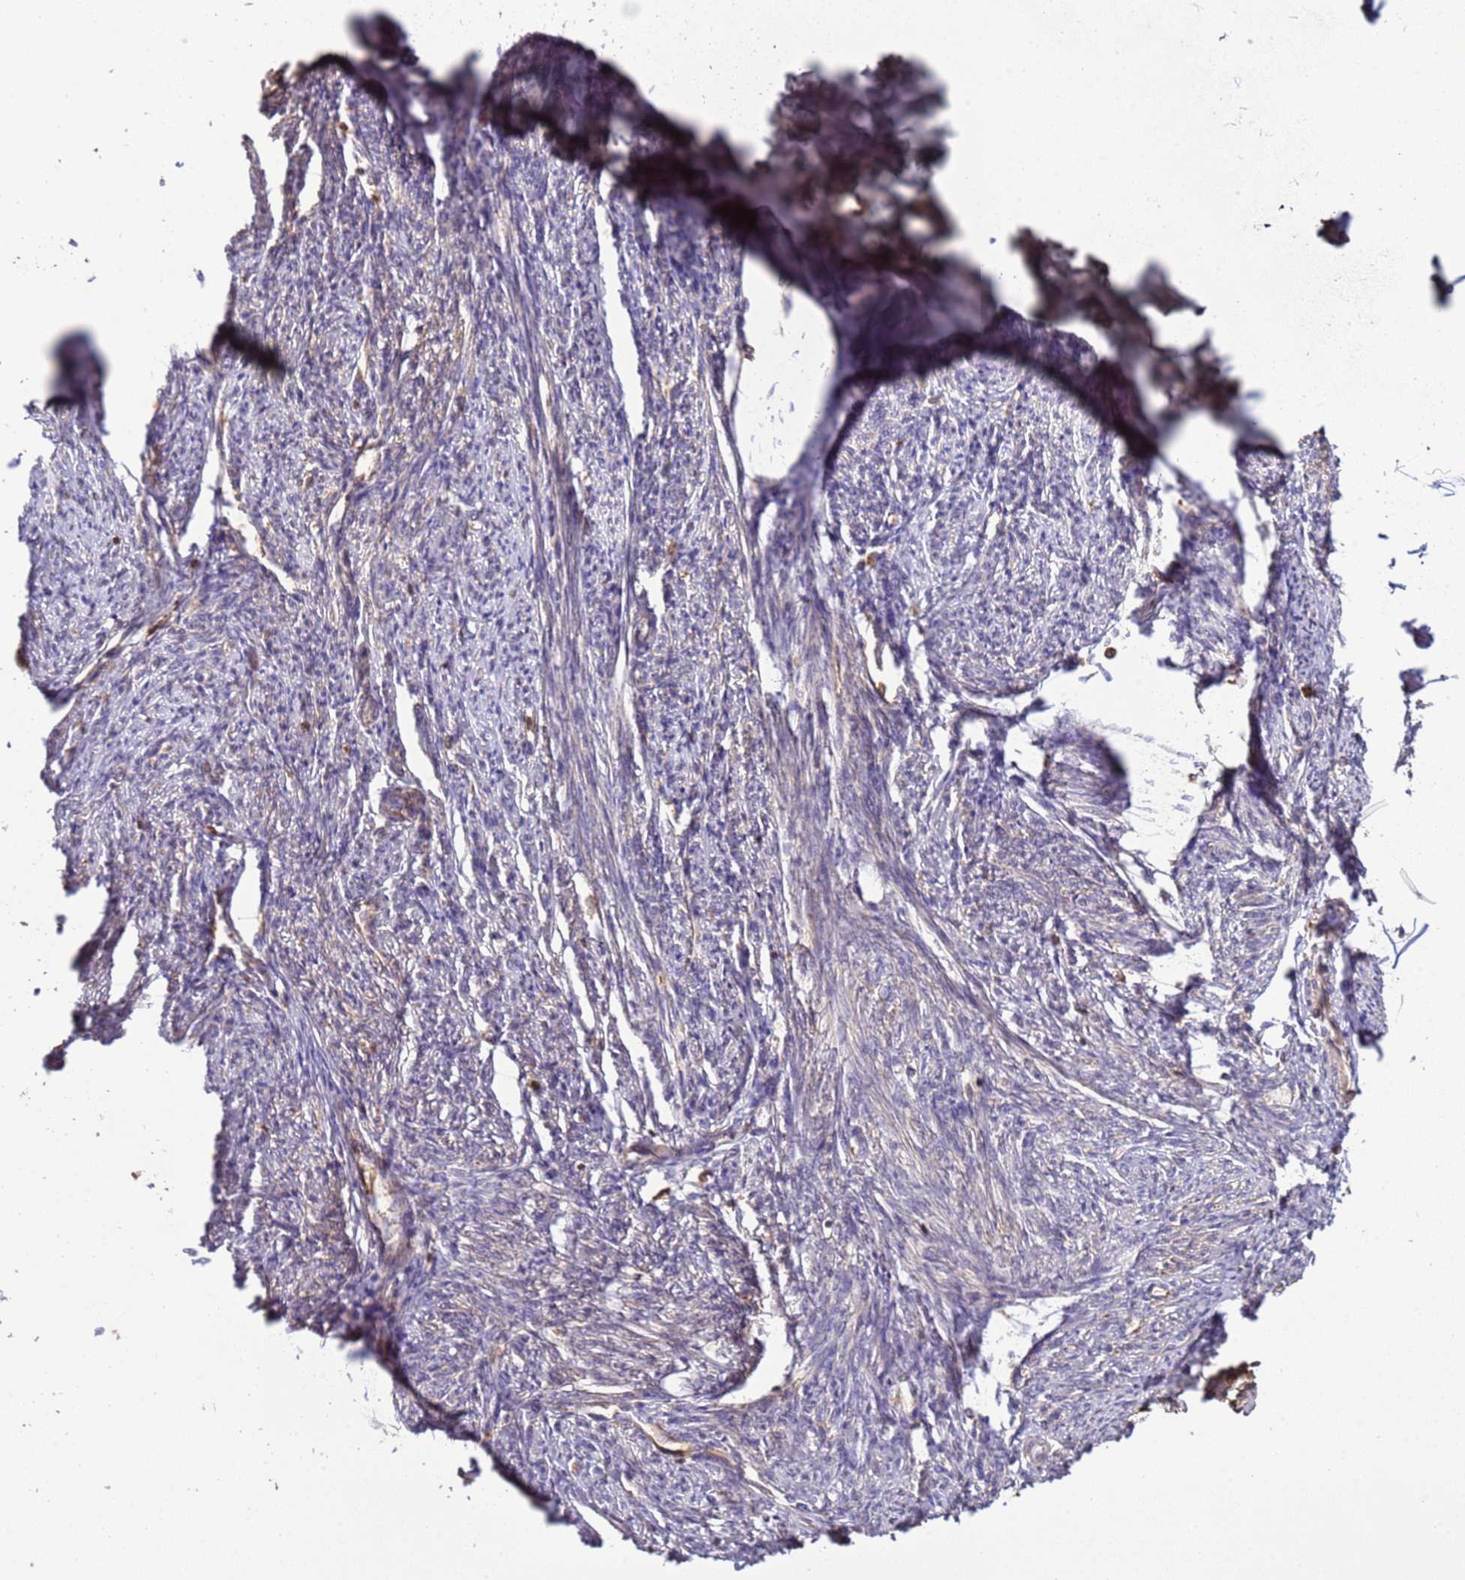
{"staining": {"intensity": "moderate", "quantity": "25%-75%", "location": "cytoplasmic/membranous"}, "tissue": "smooth muscle", "cell_type": "Smooth muscle cells", "image_type": "normal", "snomed": [{"axis": "morphology", "description": "Normal tissue, NOS"}, {"axis": "topography", "description": "Smooth muscle"}, {"axis": "topography", "description": "Uterus"}], "caption": "The photomicrograph demonstrates a brown stain indicating the presence of a protein in the cytoplasmic/membranous of smooth muscle cells in smooth muscle.", "gene": "ZNF624", "patient": {"sex": "female", "age": 59}}